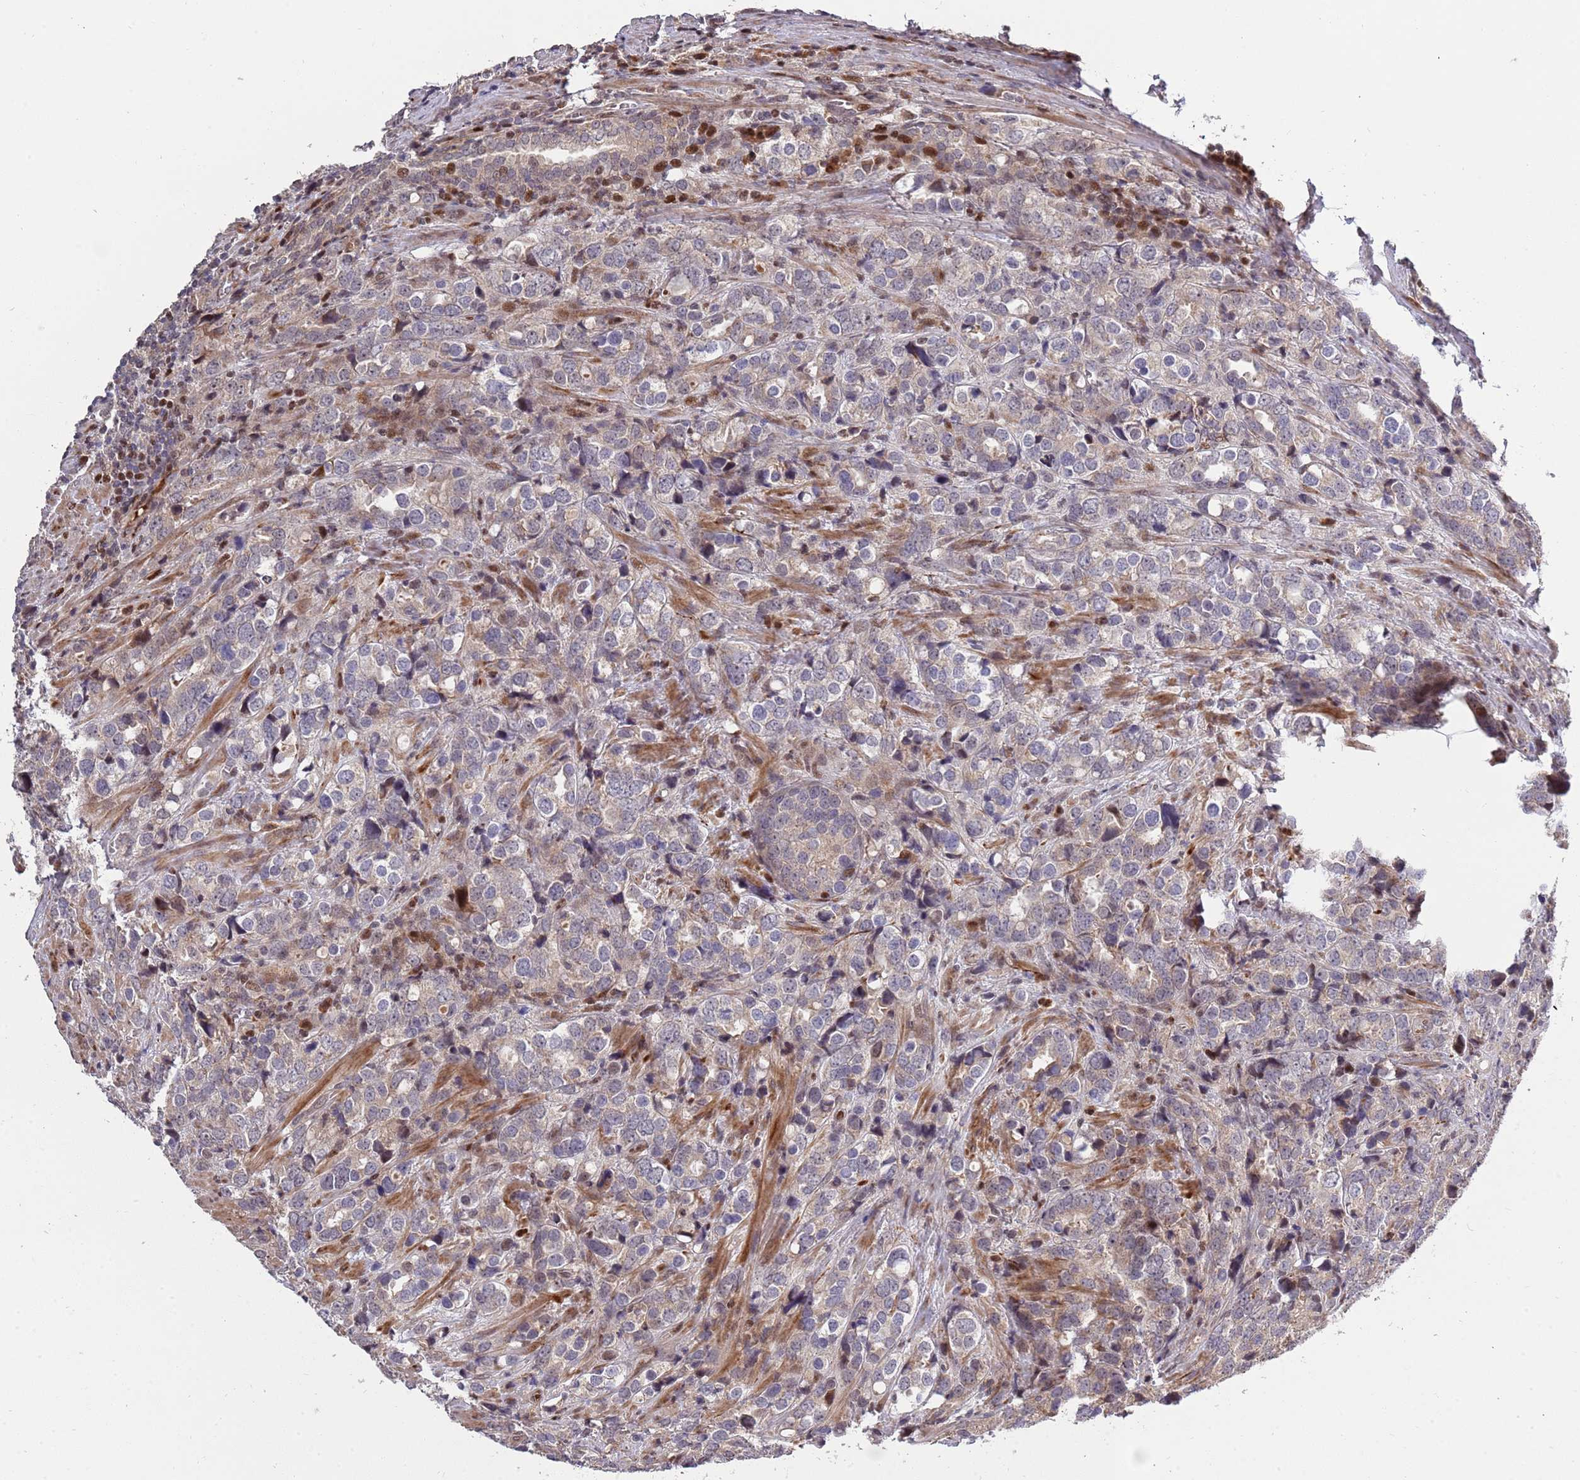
{"staining": {"intensity": "negative", "quantity": "none", "location": "none"}, "tissue": "prostate cancer", "cell_type": "Tumor cells", "image_type": "cancer", "snomed": [{"axis": "morphology", "description": "Adenocarcinoma, High grade"}, {"axis": "topography", "description": "Prostate"}], "caption": "Tumor cells show no significant positivity in adenocarcinoma (high-grade) (prostate).", "gene": "SYNDIG1L", "patient": {"sex": "male", "age": 71}}